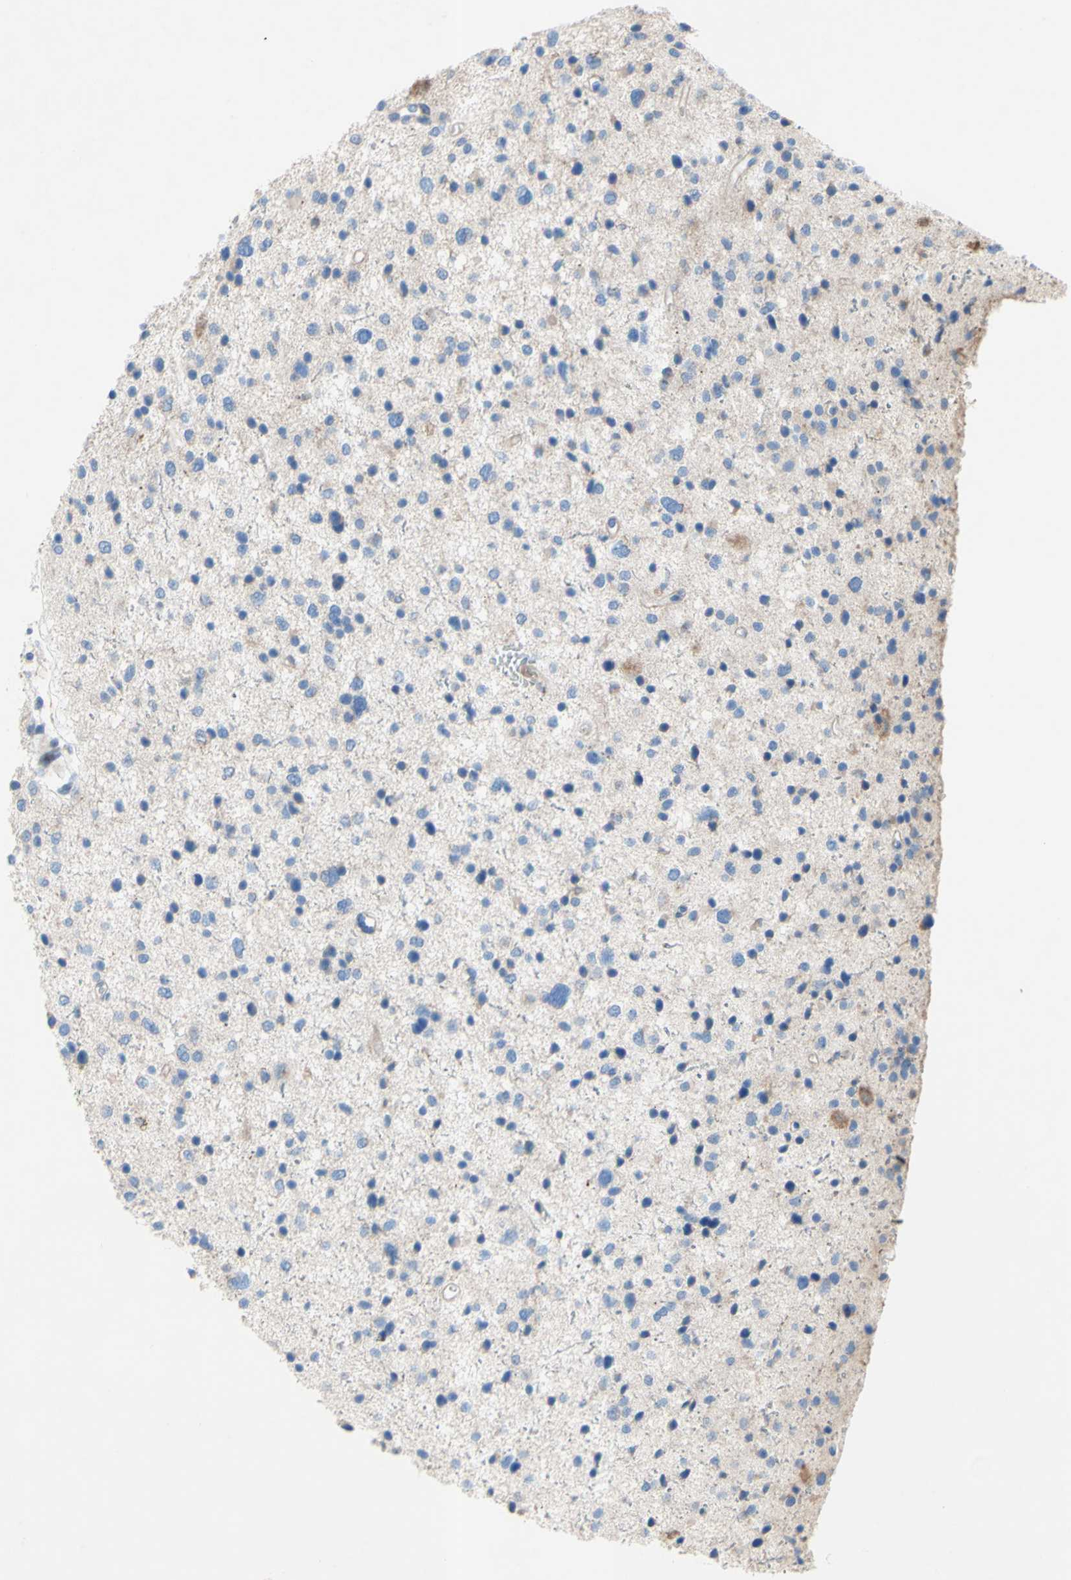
{"staining": {"intensity": "negative", "quantity": "none", "location": "none"}, "tissue": "glioma", "cell_type": "Tumor cells", "image_type": "cancer", "snomed": [{"axis": "morphology", "description": "Glioma, malignant, Low grade"}, {"axis": "topography", "description": "Brain"}], "caption": "Tumor cells show no significant protein staining in glioma.", "gene": "TMIGD2", "patient": {"sex": "female", "age": 37}}